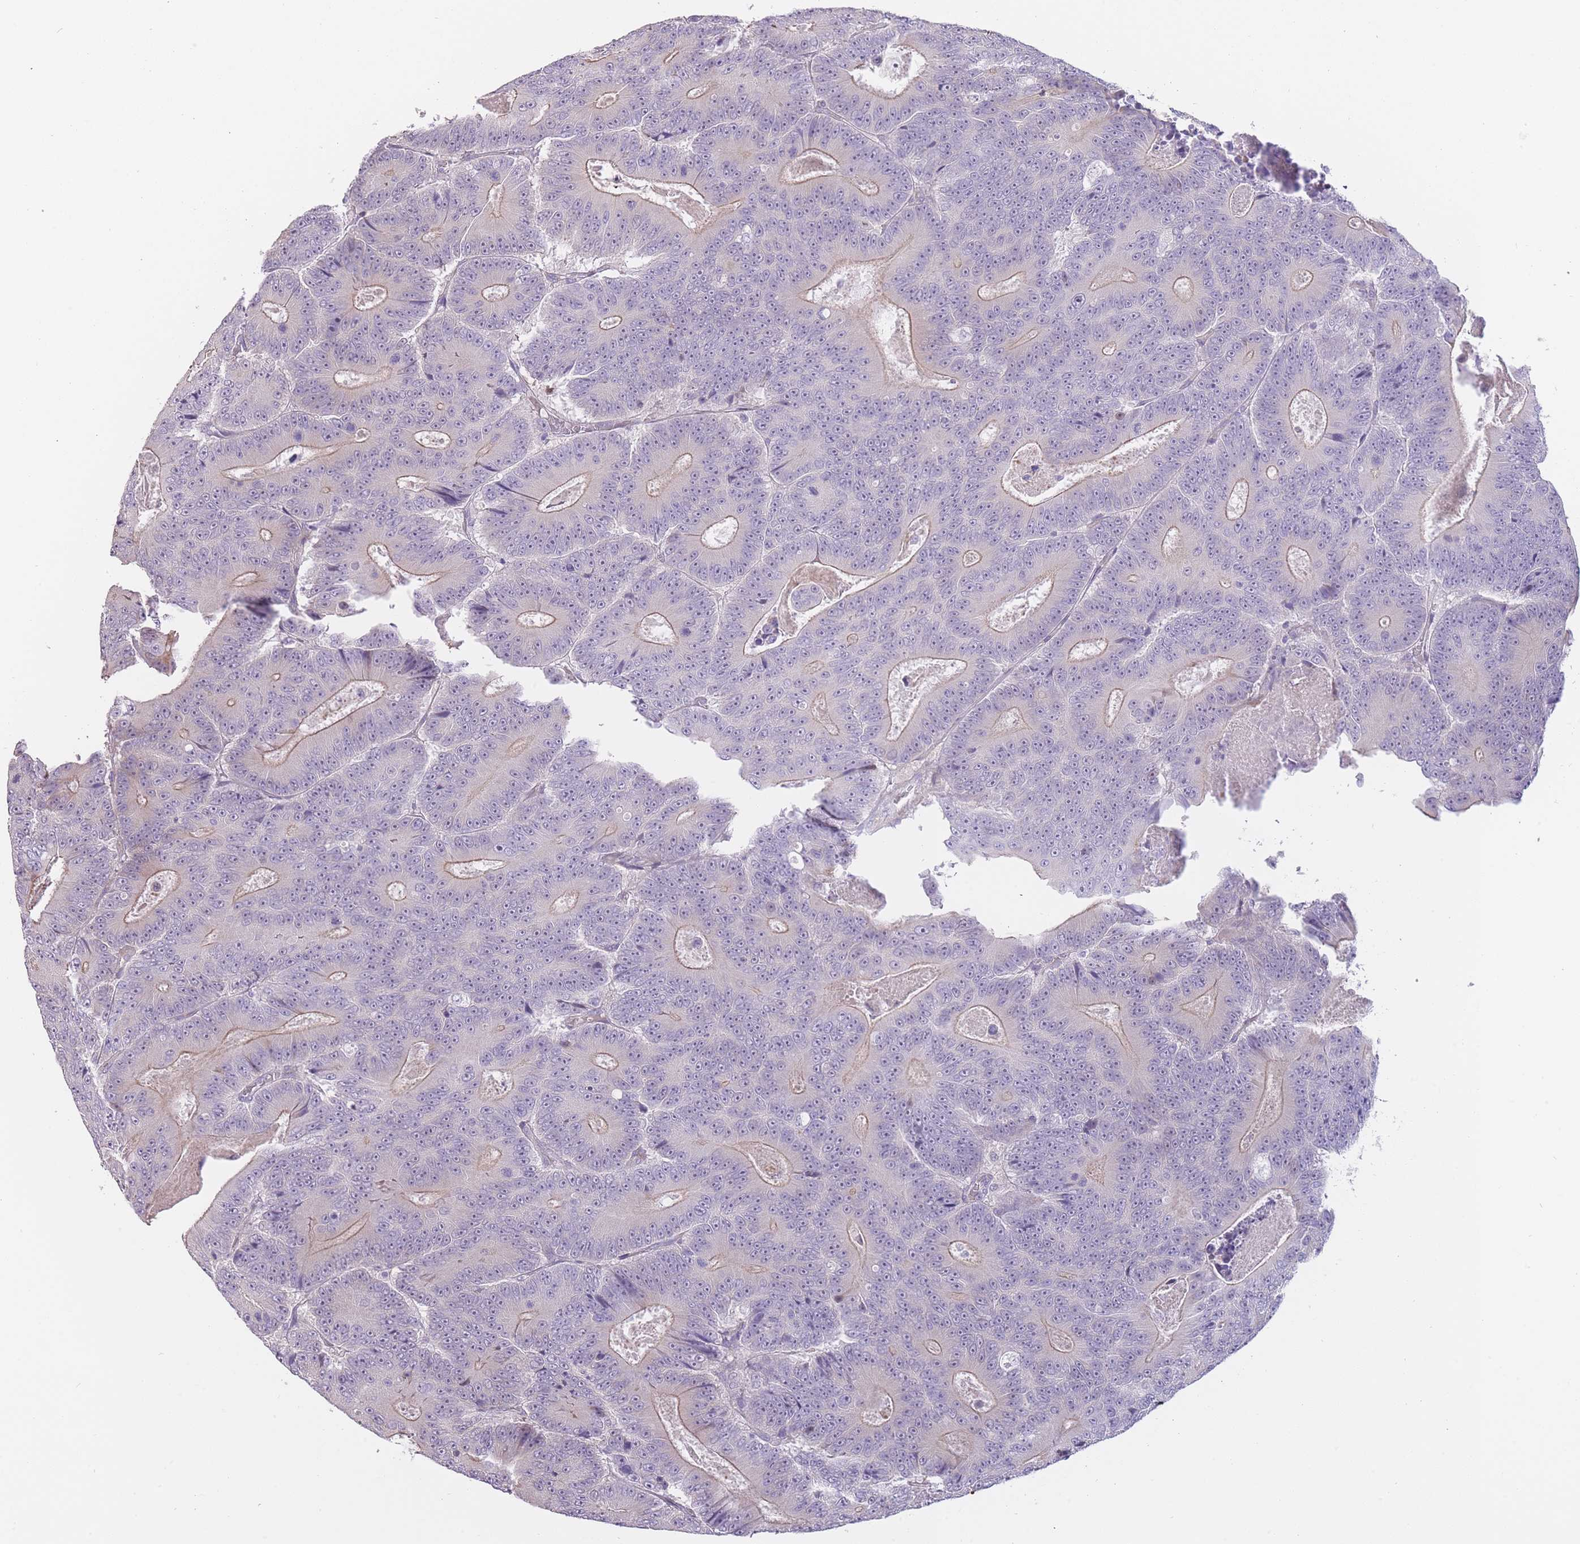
{"staining": {"intensity": "negative", "quantity": "none", "location": "none"}, "tissue": "colorectal cancer", "cell_type": "Tumor cells", "image_type": "cancer", "snomed": [{"axis": "morphology", "description": "Adenocarcinoma, NOS"}, {"axis": "topography", "description": "Colon"}], "caption": "A high-resolution photomicrograph shows immunohistochemistry (IHC) staining of colorectal cancer, which displays no significant staining in tumor cells.", "gene": "IMPG1", "patient": {"sex": "male", "age": 83}}